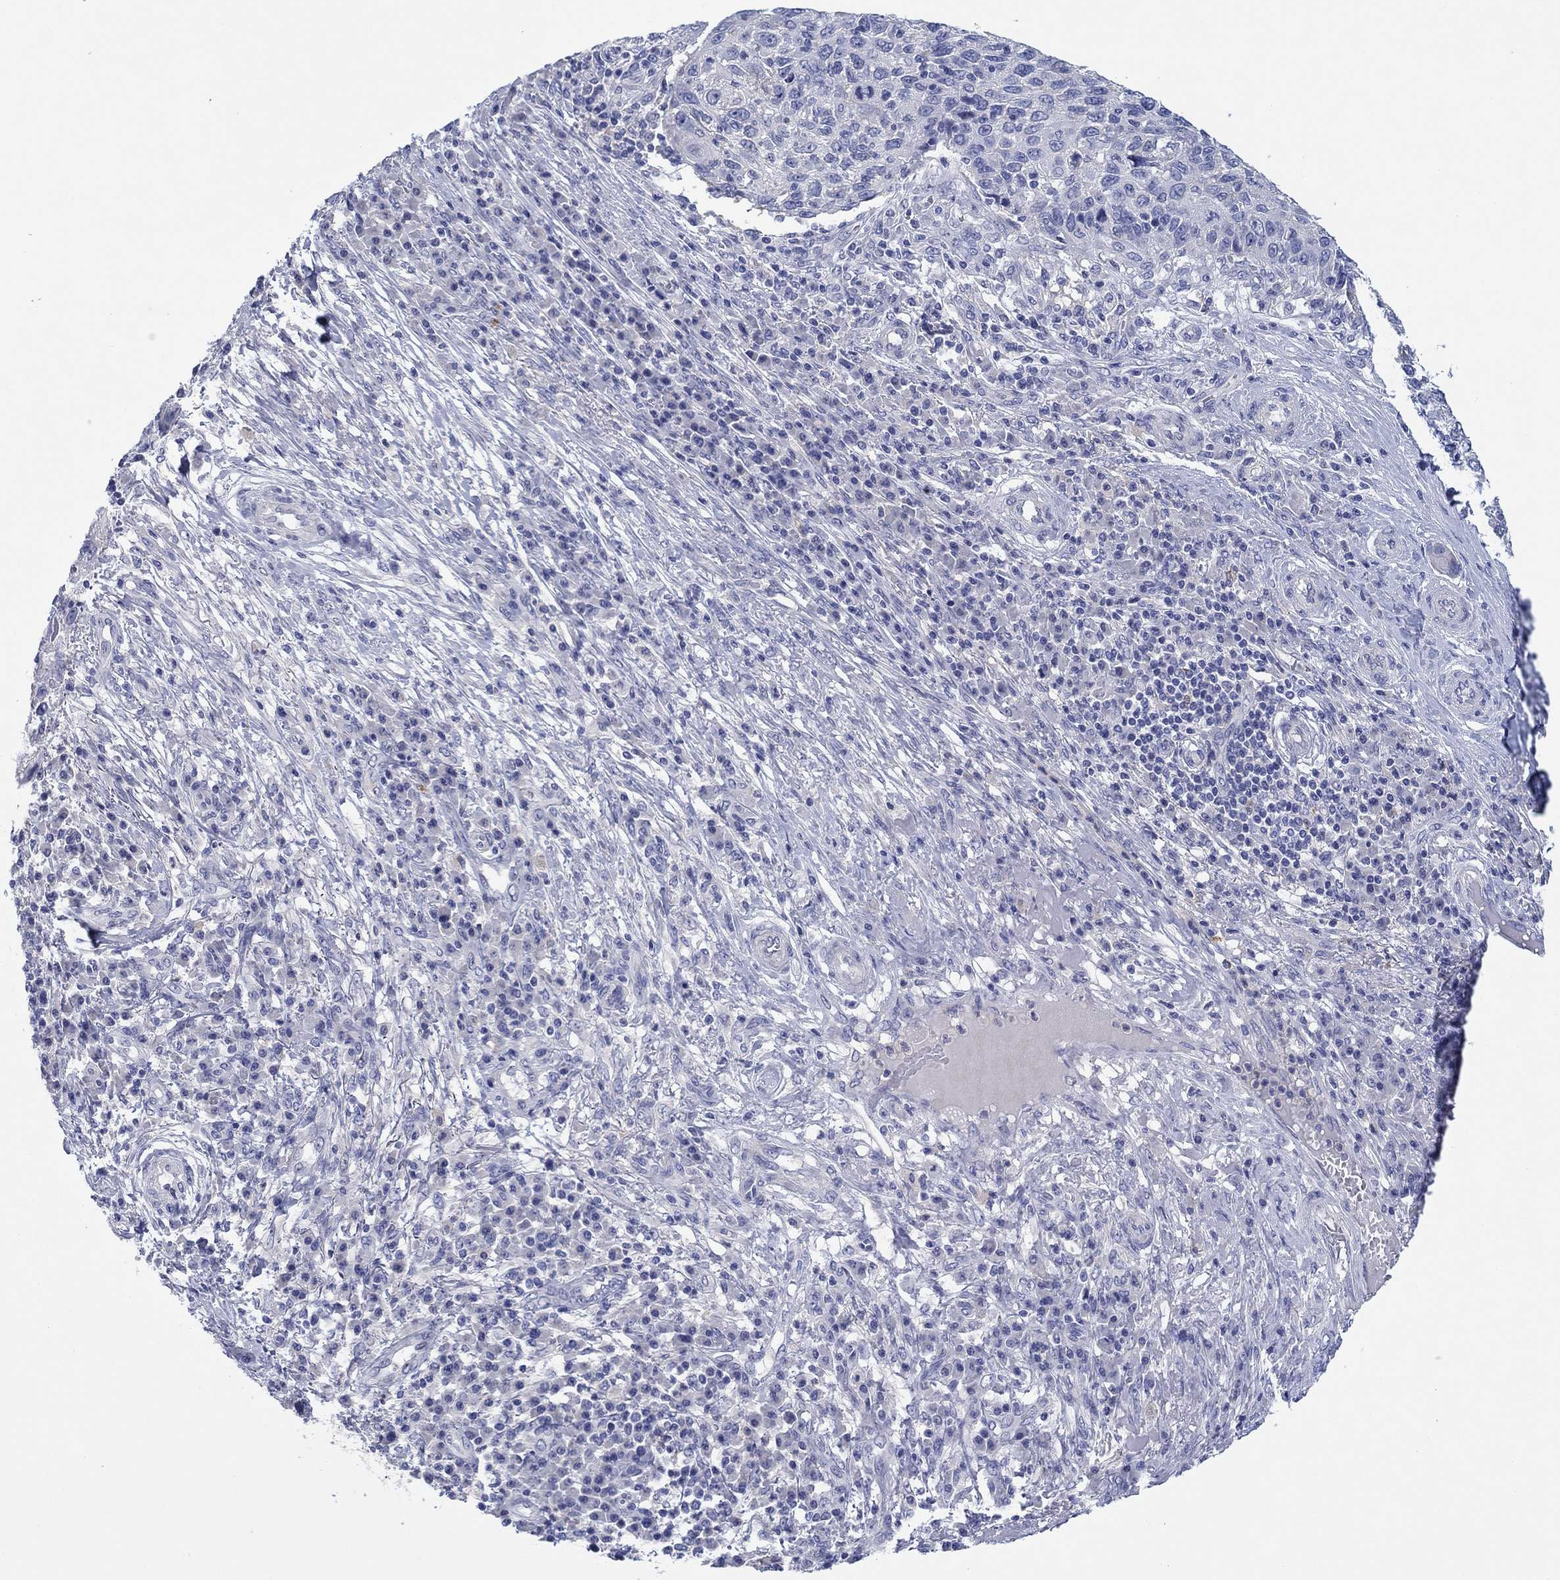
{"staining": {"intensity": "negative", "quantity": "none", "location": "none"}, "tissue": "skin cancer", "cell_type": "Tumor cells", "image_type": "cancer", "snomed": [{"axis": "morphology", "description": "Squamous cell carcinoma, NOS"}, {"axis": "topography", "description": "Skin"}], "caption": "Immunohistochemistry of skin cancer reveals no expression in tumor cells. Brightfield microscopy of immunohistochemistry (IHC) stained with DAB (3,3'-diaminobenzidine) (brown) and hematoxylin (blue), captured at high magnification.", "gene": "HDC", "patient": {"sex": "male", "age": 92}}